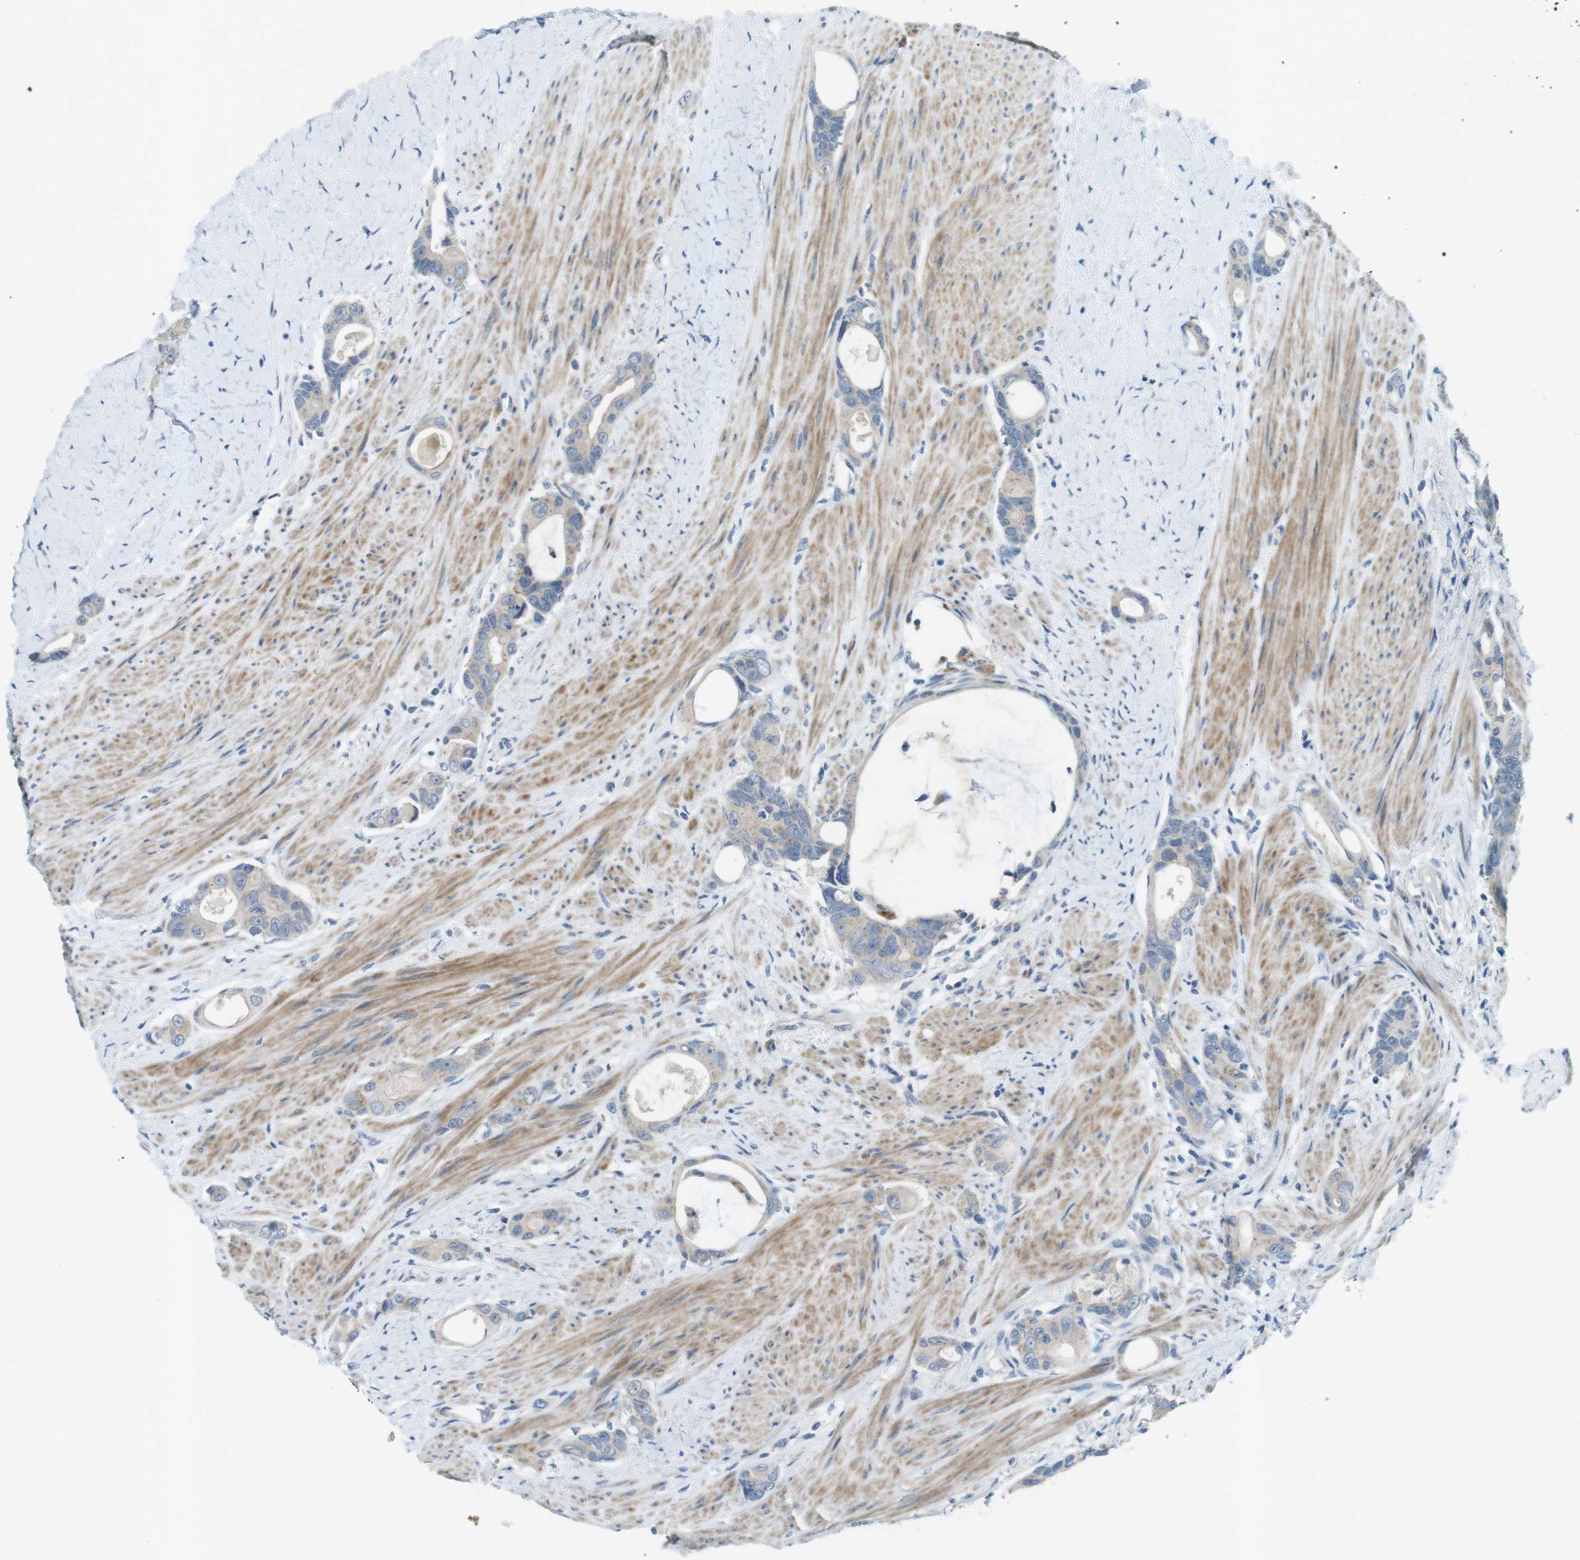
{"staining": {"intensity": "negative", "quantity": "none", "location": "none"}, "tissue": "colorectal cancer", "cell_type": "Tumor cells", "image_type": "cancer", "snomed": [{"axis": "morphology", "description": "Adenocarcinoma, NOS"}, {"axis": "topography", "description": "Rectum"}], "caption": "A photomicrograph of human colorectal cancer is negative for staining in tumor cells. Nuclei are stained in blue.", "gene": "TYW1", "patient": {"sex": "male", "age": 51}}